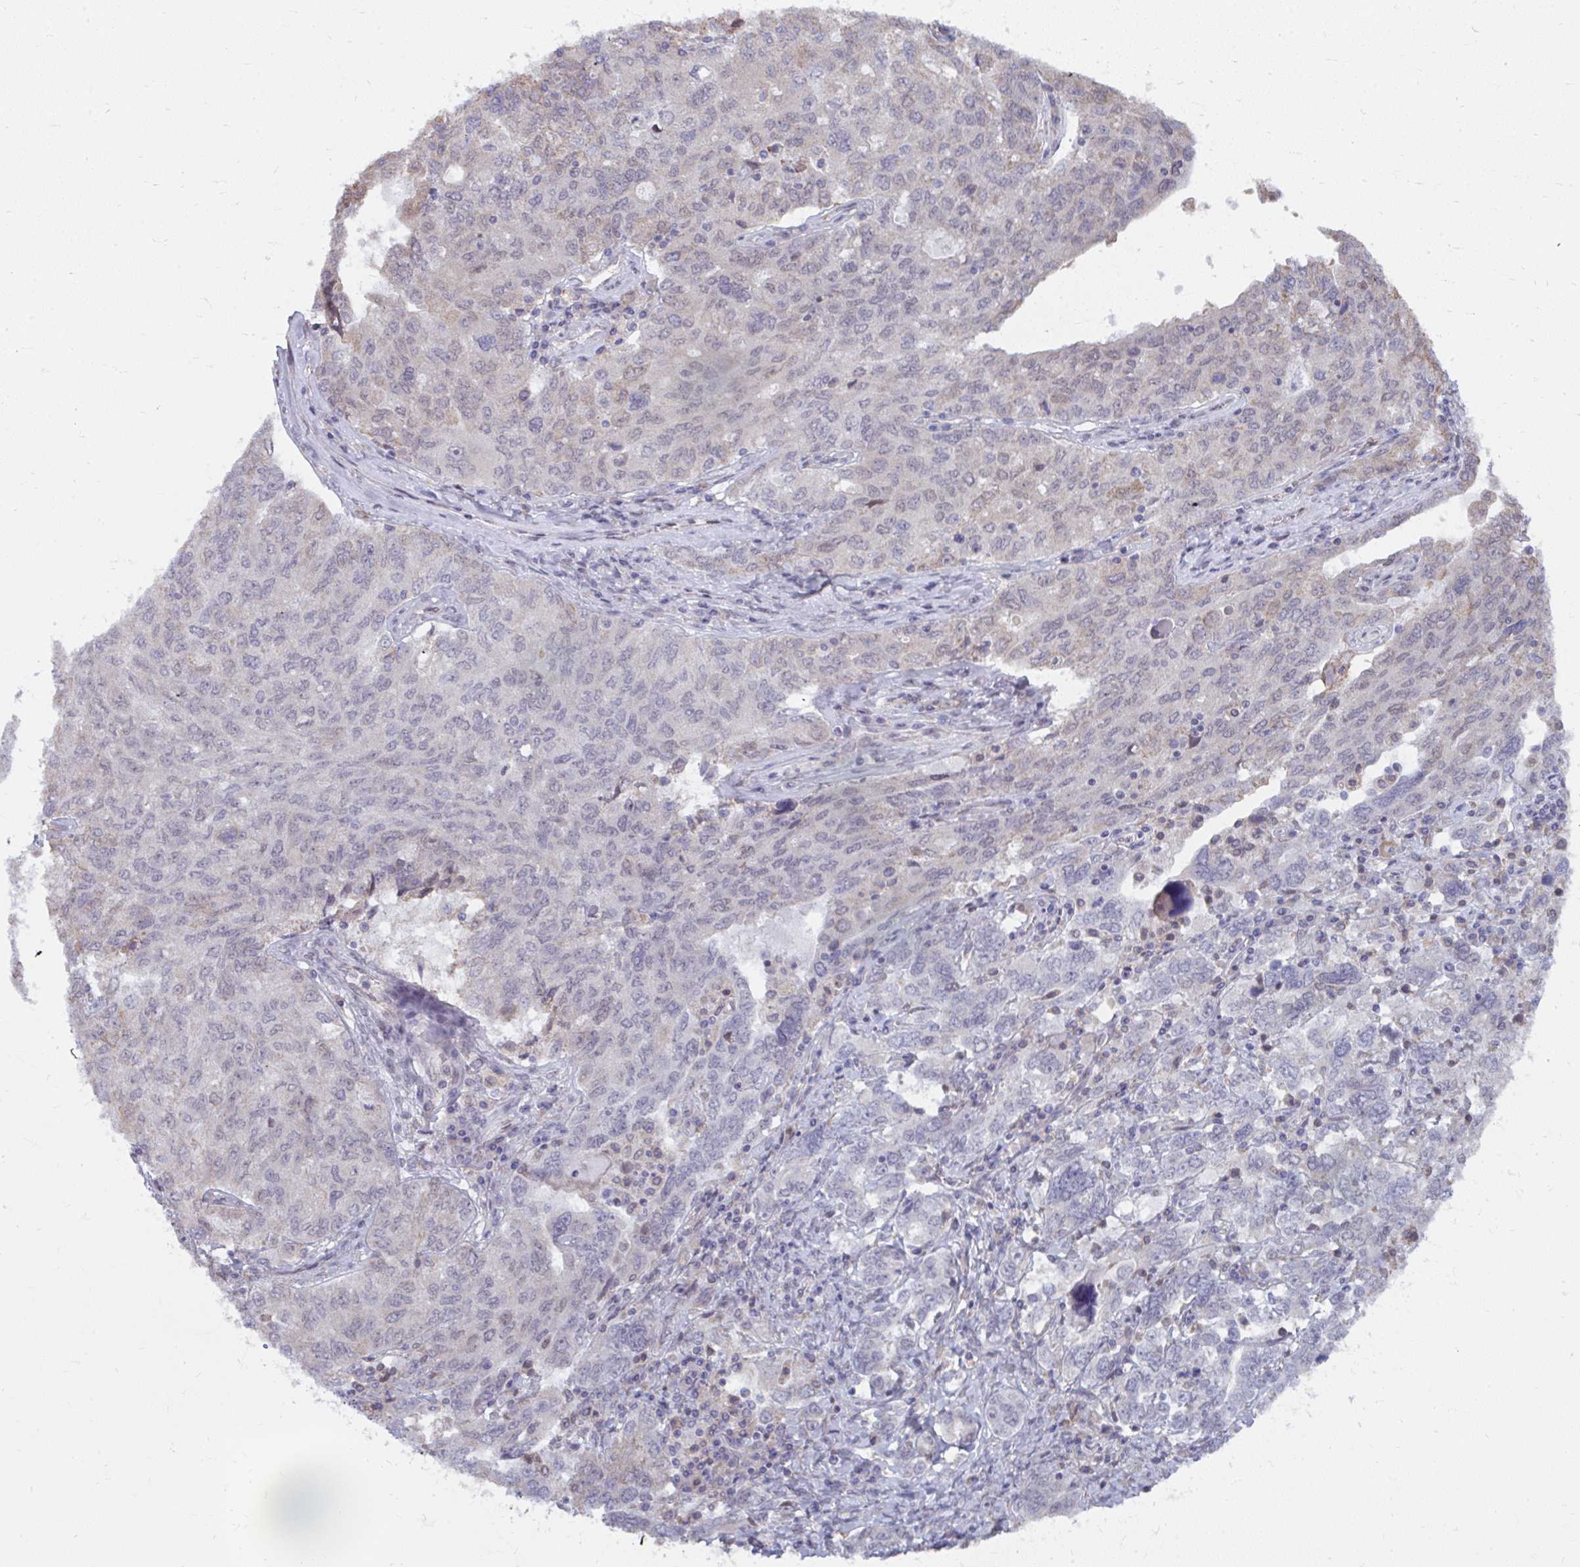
{"staining": {"intensity": "negative", "quantity": "none", "location": "none"}, "tissue": "ovarian cancer", "cell_type": "Tumor cells", "image_type": "cancer", "snomed": [{"axis": "morphology", "description": "Carcinoma, endometroid"}, {"axis": "topography", "description": "Ovary"}], "caption": "IHC micrograph of neoplastic tissue: human ovarian cancer (endometroid carcinoma) stained with DAB exhibits no significant protein expression in tumor cells. (Stains: DAB immunohistochemistry (IHC) with hematoxylin counter stain, Microscopy: brightfield microscopy at high magnification).", "gene": "NMNAT1", "patient": {"sex": "female", "age": 62}}